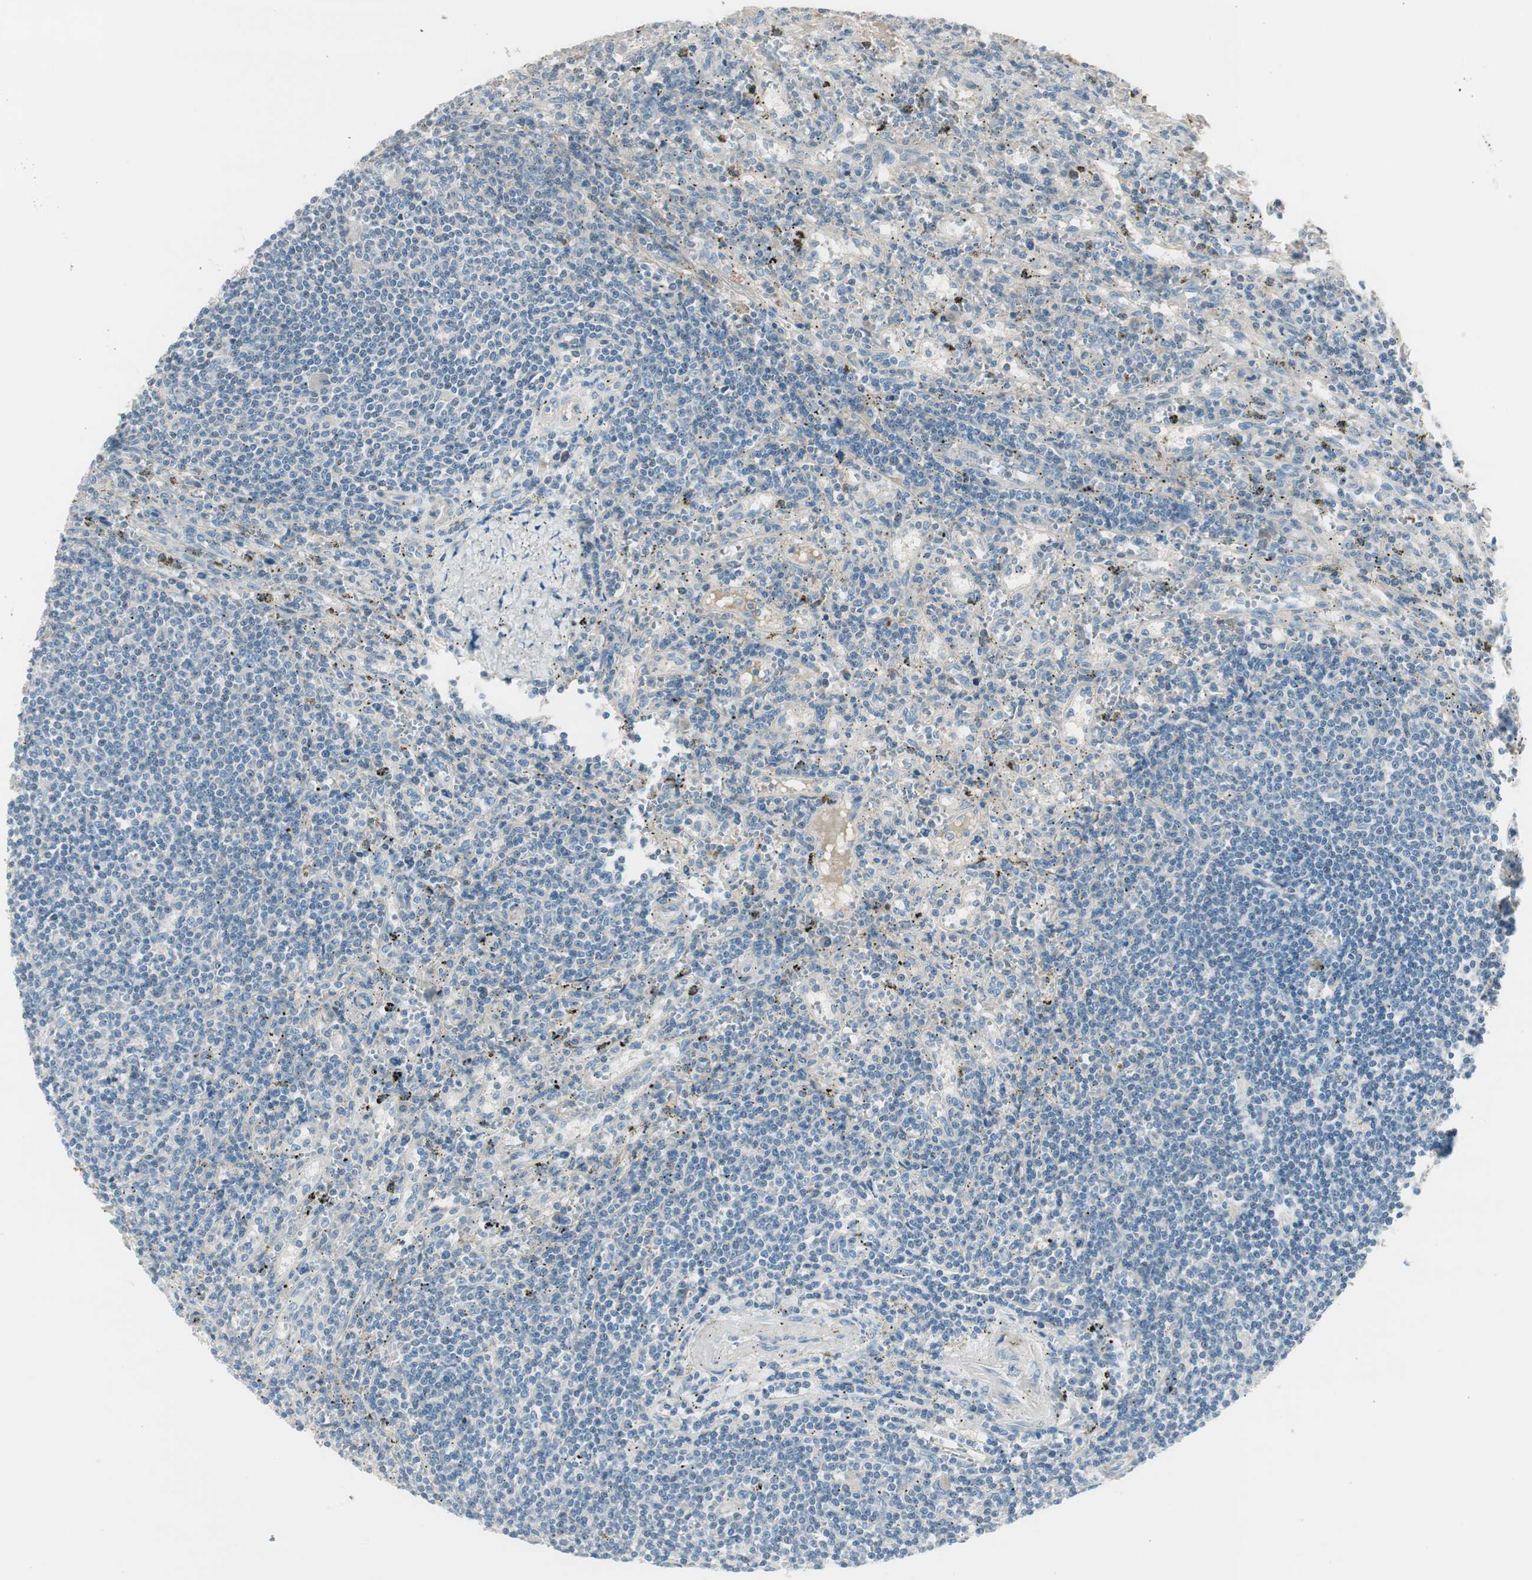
{"staining": {"intensity": "negative", "quantity": "none", "location": "none"}, "tissue": "lymphoma", "cell_type": "Tumor cells", "image_type": "cancer", "snomed": [{"axis": "morphology", "description": "Malignant lymphoma, non-Hodgkin's type, Low grade"}, {"axis": "topography", "description": "Spleen"}], "caption": "Tumor cells are negative for protein expression in human lymphoma. Brightfield microscopy of immunohistochemistry stained with DAB (3,3'-diaminobenzidine) (brown) and hematoxylin (blue), captured at high magnification.", "gene": "EVA1A", "patient": {"sex": "male", "age": 76}}